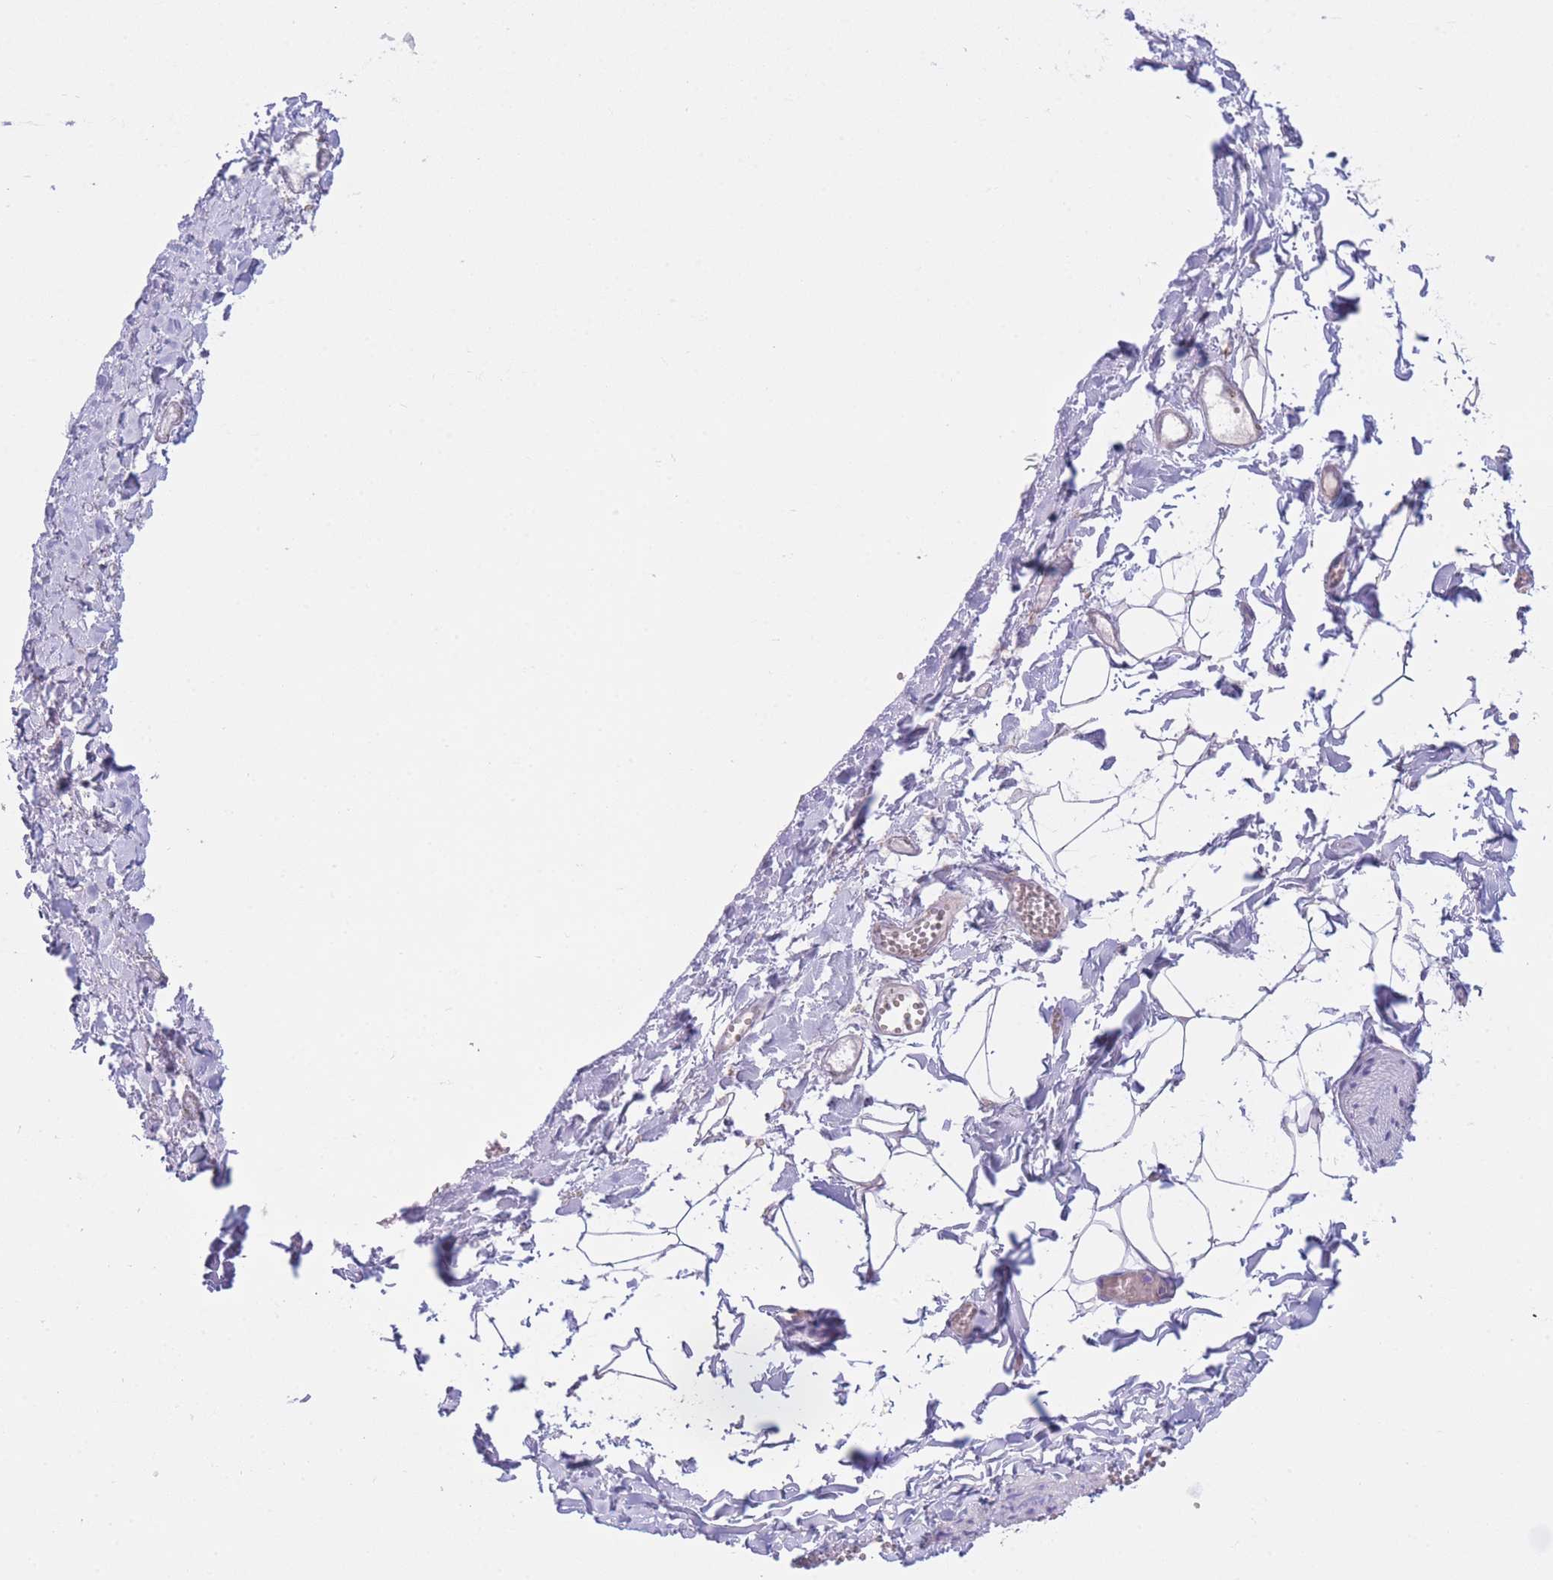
{"staining": {"intensity": "negative", "quantity": "none", "location": "none"}, "tissue": "adipose tissue", "cell_type": "Adipocytes", "image_type": "normal", "snomed": [{"axis": "morphology", "description": "Normal tissue, NOS"}, {"axis": "topography", "description": "Gallbladder"}, {"axis": "topography", "description": "Peripheral nerve tissue"}], "caption": "Immunohistochemistry image of normal human adipose tissue stained for a protein (brown), which demonstrates no positivity in adipocytes. (IHC, brightfield microscopy, high magnification).", "gene": "PLBD1", "patient": {"sex": "male", "age": 38}}